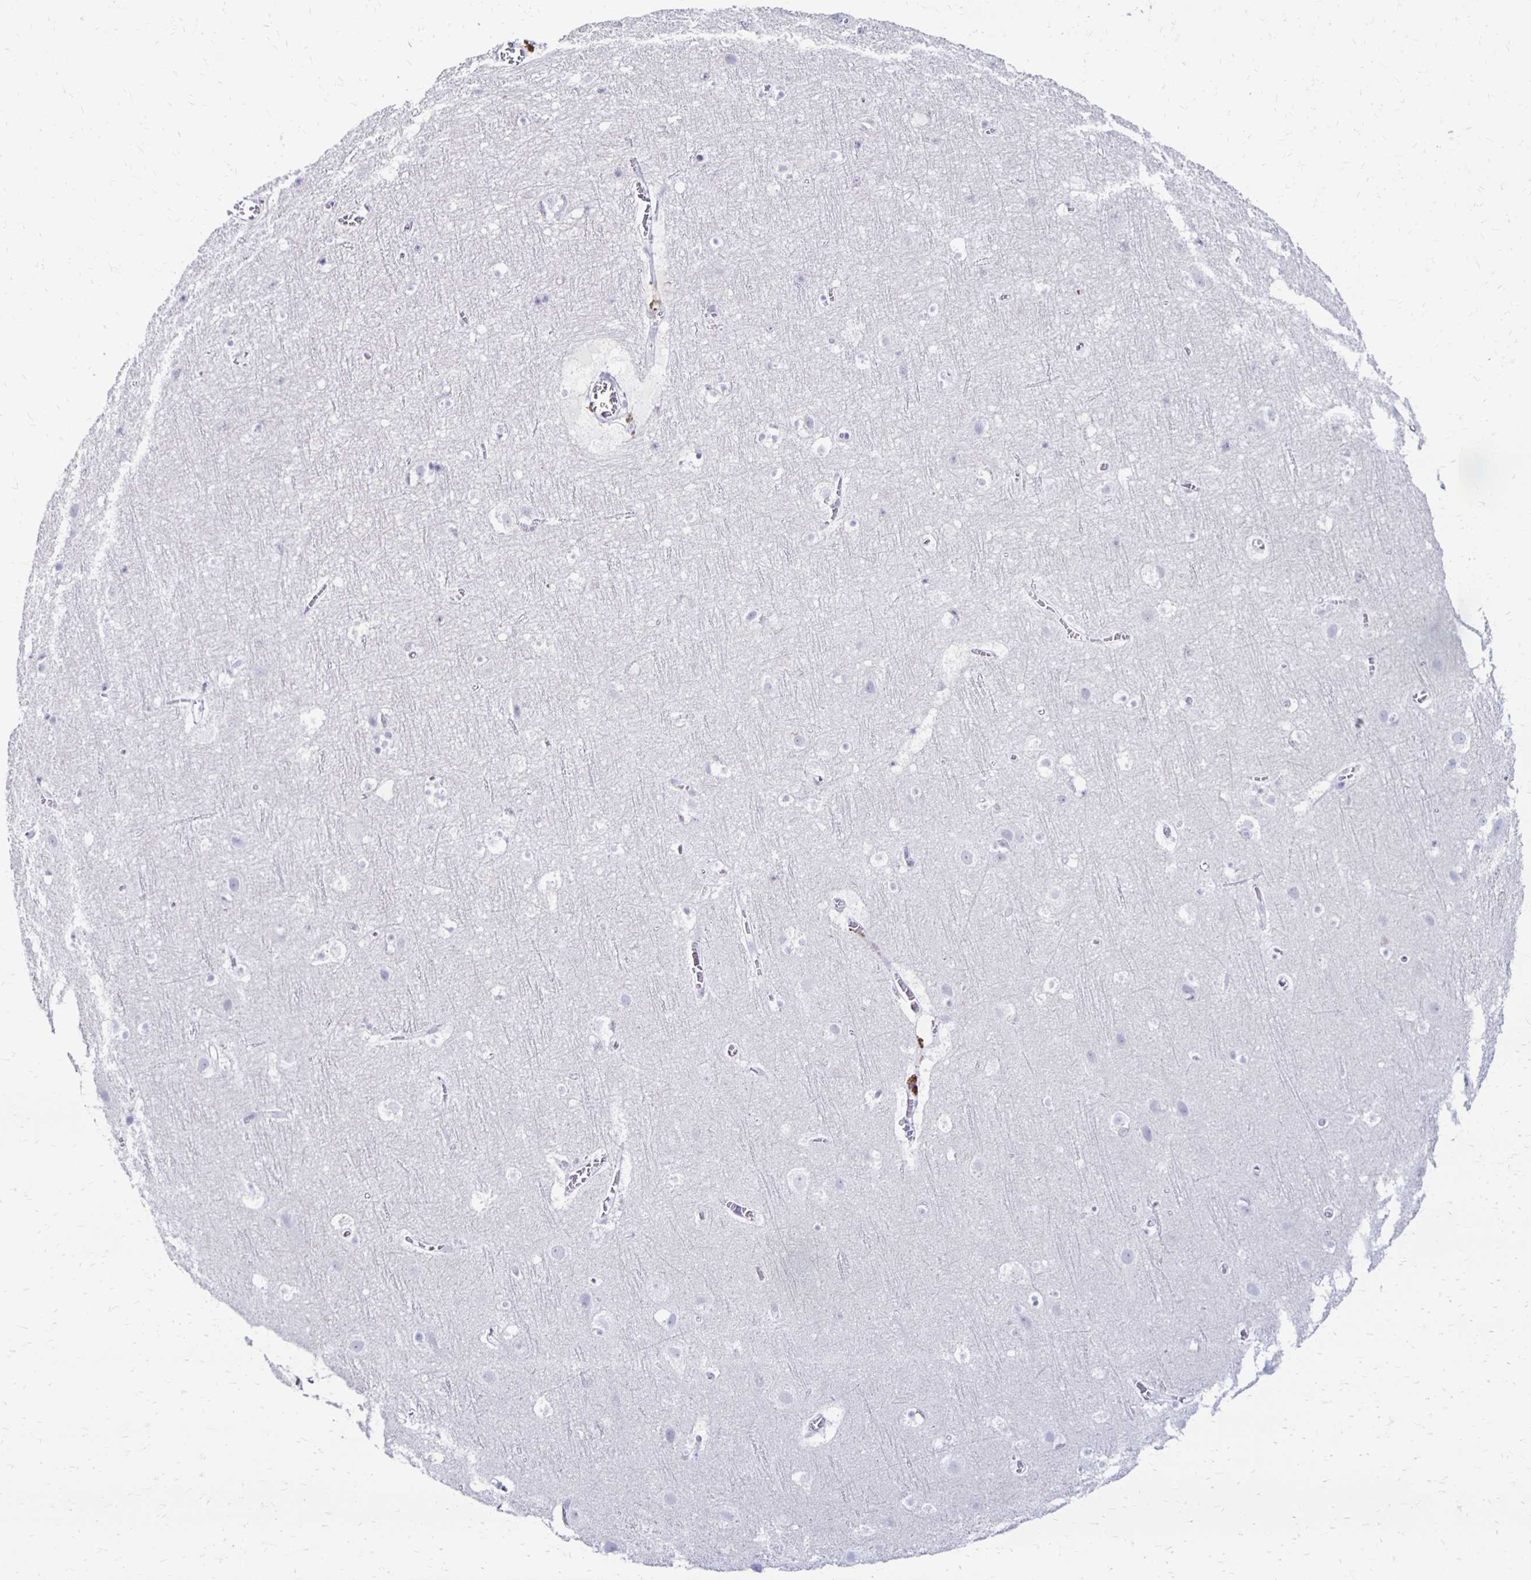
{"staining": {"intensity": "negative", "quantity": "none", "location": "none"}, "tissue": "cerebral cortex", "cell_type": "Endothelial cells", "image_type": "normal", "snomed": [{"axis": "morphology", "description": "Normal tissue, NOS"}, {"axis": "topography", "description": "Cerebral cortex"}], "caption": "IHC histopathology image of normal cerebral cortex: human cerebral cortex stained with DAB (3,3'-diaminobenzidine) displays no significant protein expression in endothelial cells. (Stains: DAB immunohistochemistry (IHC) with hematoxylin counter stain, Microscopy: brightfield microscopy at high magnification).", "gene": "RYR1", "patient": {"sex": "female", "age": 42}}